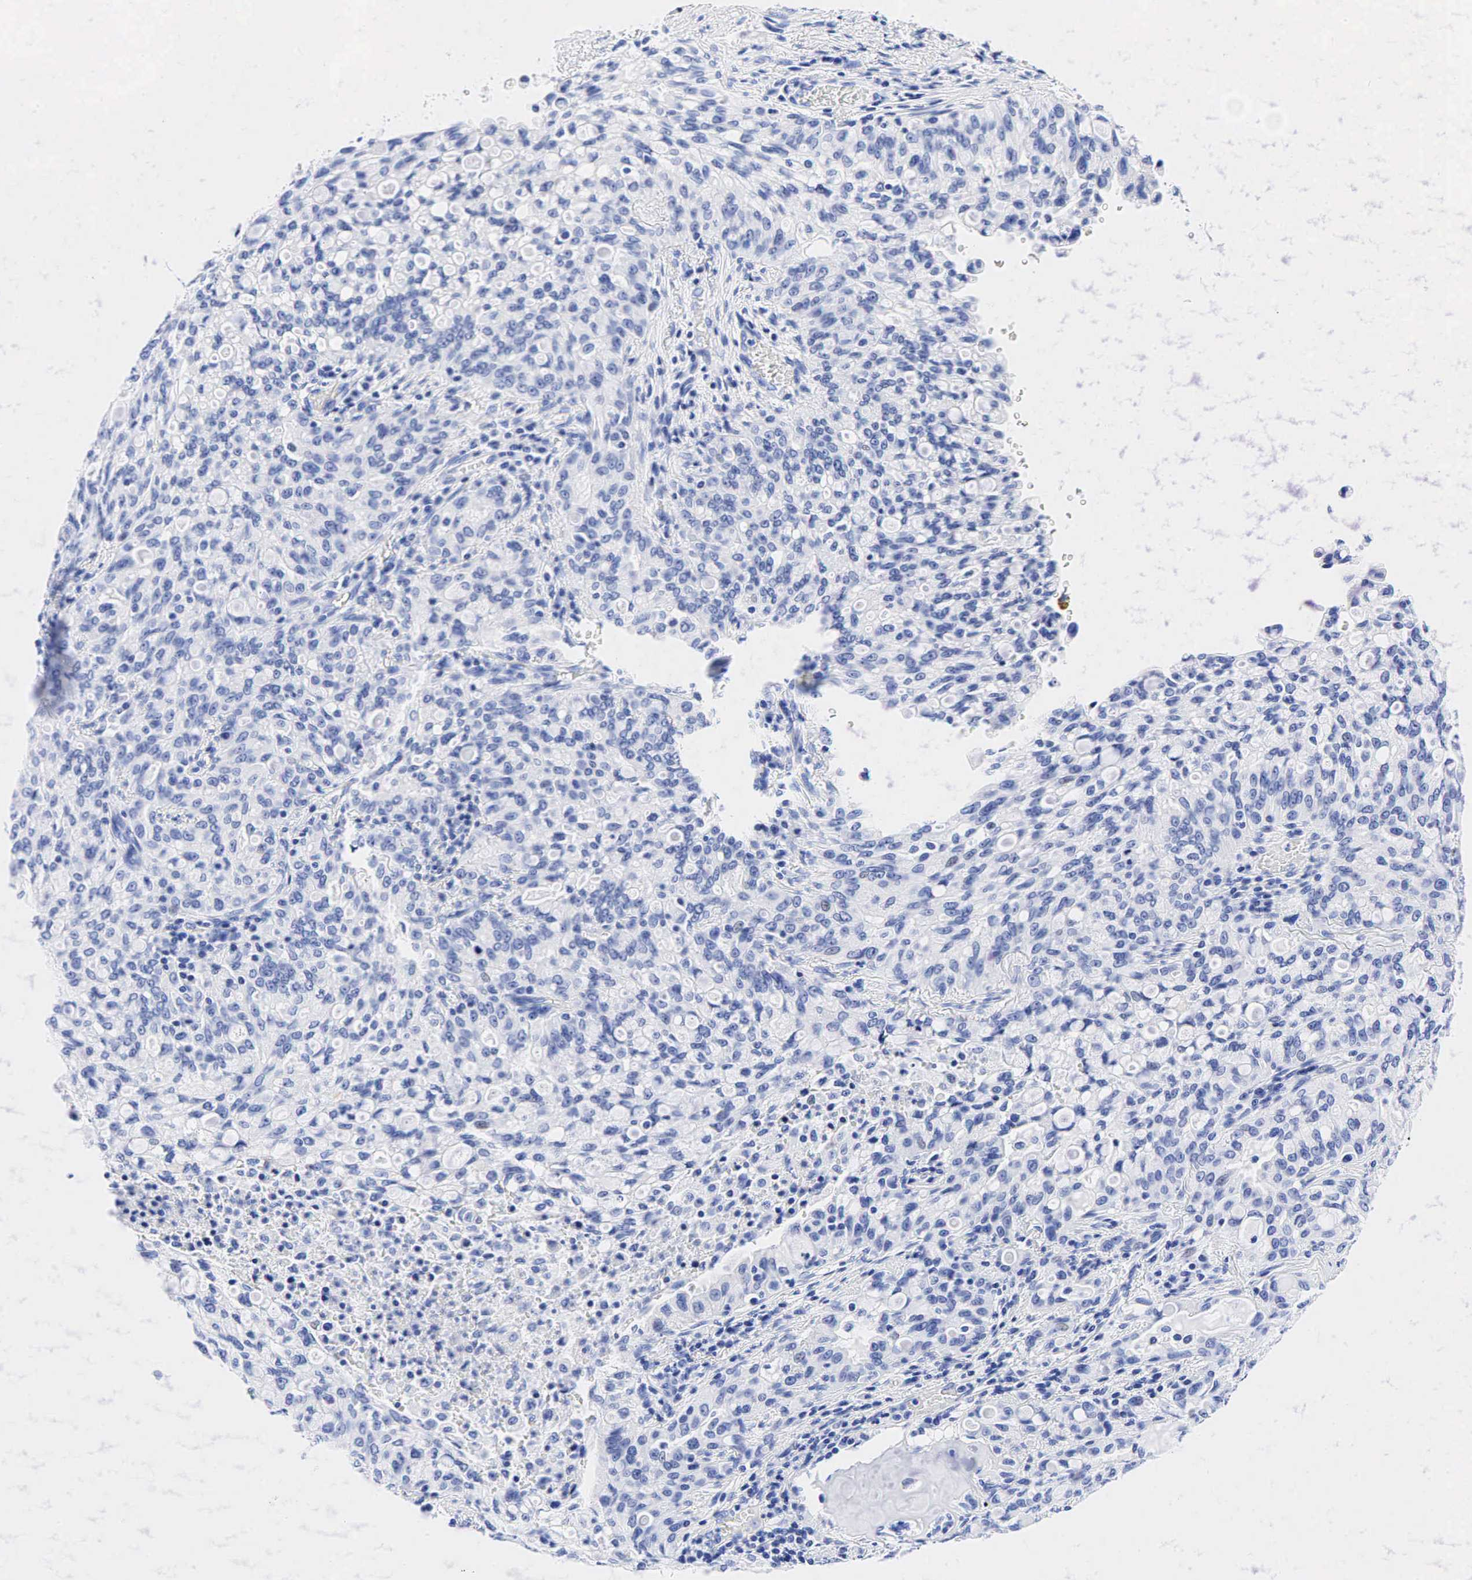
{"staining": {"intensity": "negative", "quantity": "none", "location": "none"}, "tissue": "lung cancer", "cell_type": "Tumor cells", "image_type": "cancer", "snomed": [{"axis": "morphology", "description": "Adenocarcinoma, NOS"}, {"axis": "topography", "description": "Lung"}], "caption": "A high-resolution histopathology image shows IHC staining of lung adenocarcinoma, which shows no significant staining in tumor cells. (DAB immunohistochemistry, high magnification).", "gene": "ESR1", "patient": {"sex": "female", "age": 44}}